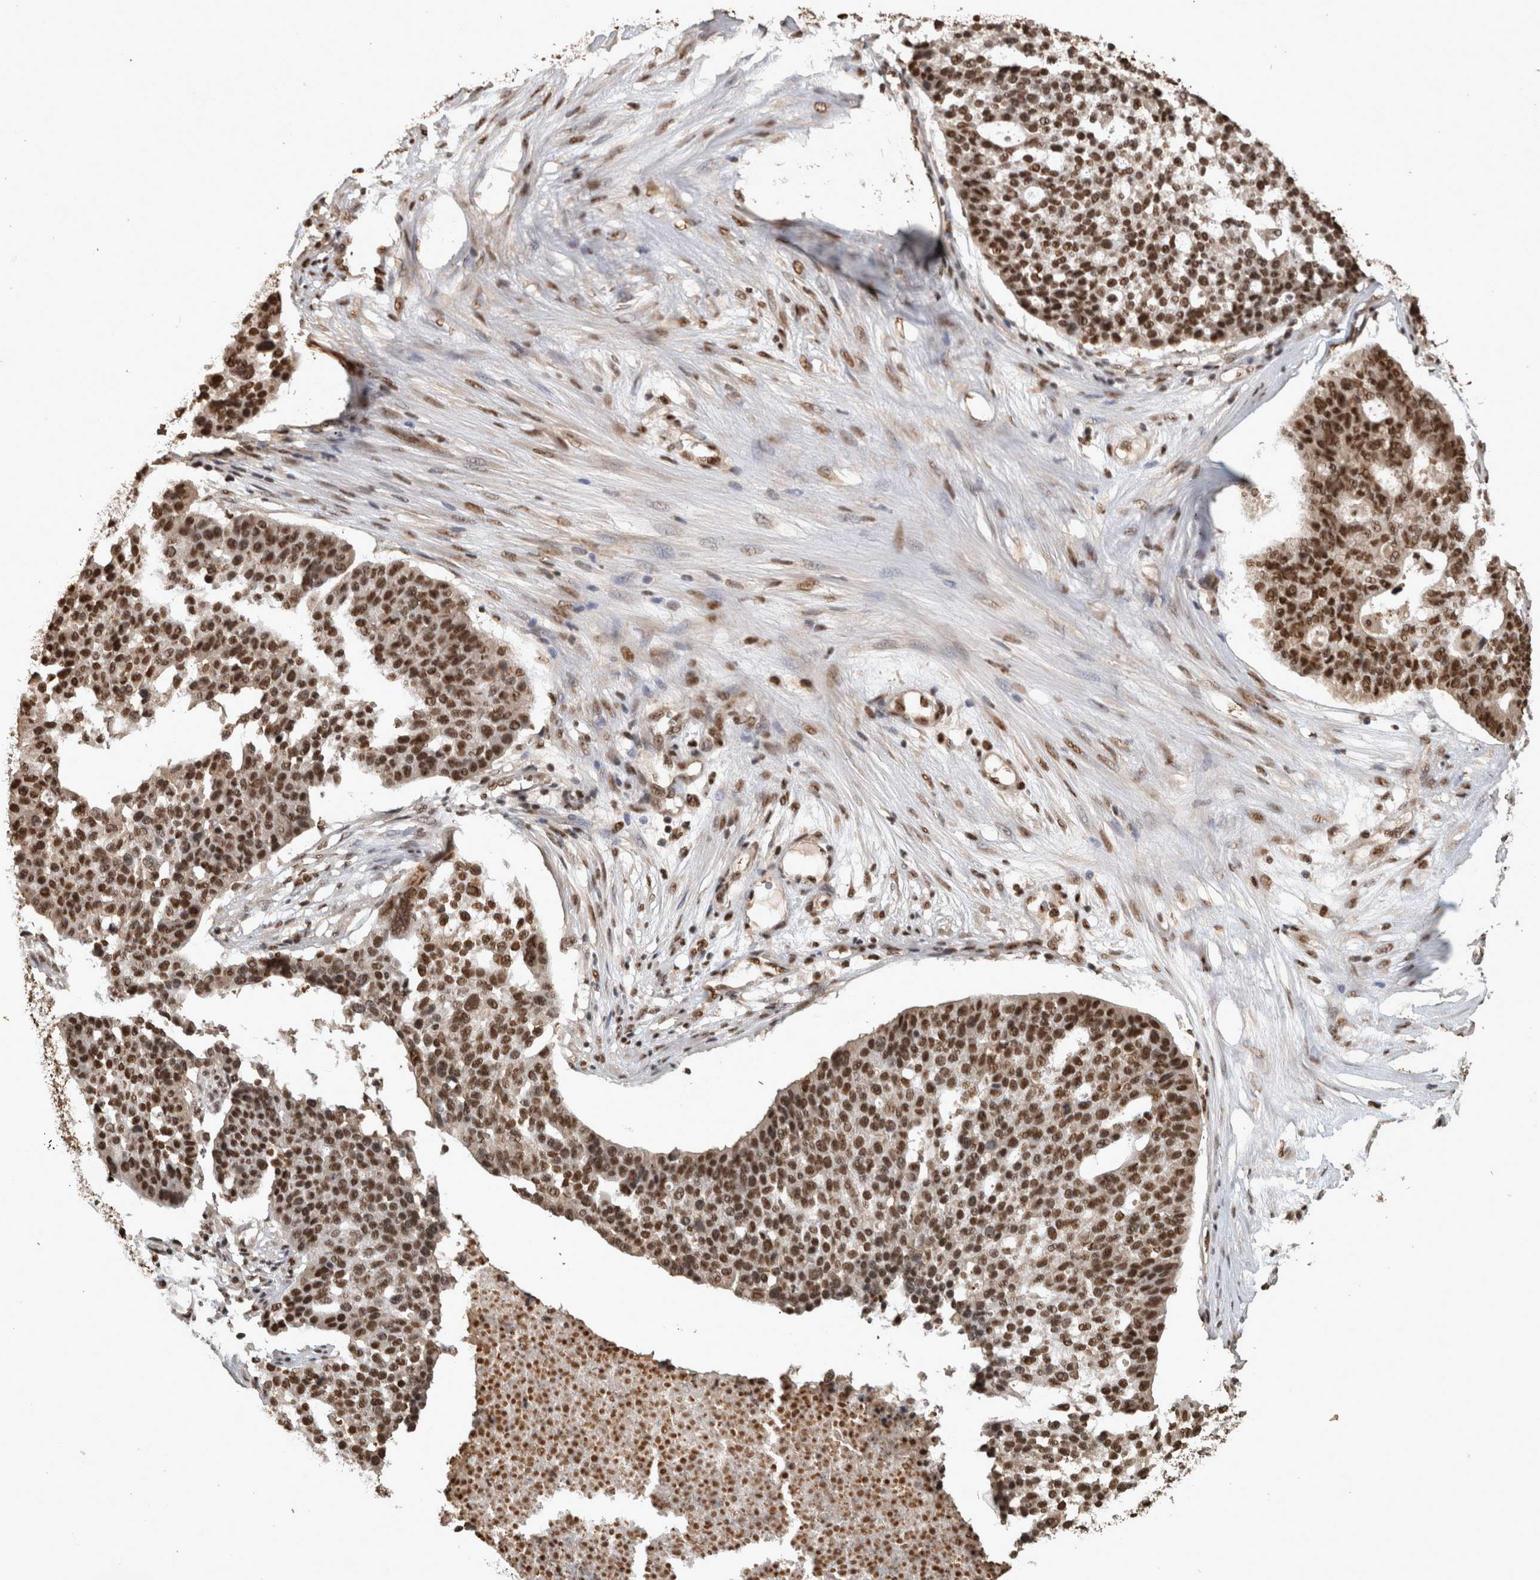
{"staining": {"intensity": "strong", "quantity": ">75%", "location": "nuclear"}, "tissue": "ovarian cancer", "cell_type": "Tumor cells", "image_type": "cancer", "snomed": [{"axis": "morphology", "description": "Cystadenocarcinoma, serous, NOS"}, {"axis": "topography", "description": "Ovary"}], "caption": "Strong nuclear expression for a protein is present in approximately >75% of tumor cells of ovarian cancer (serous cystadenocarcinoma) using immunohistochemistry.", "gene": "RAD50", "patient": {"sex": "female", "age": 59}}